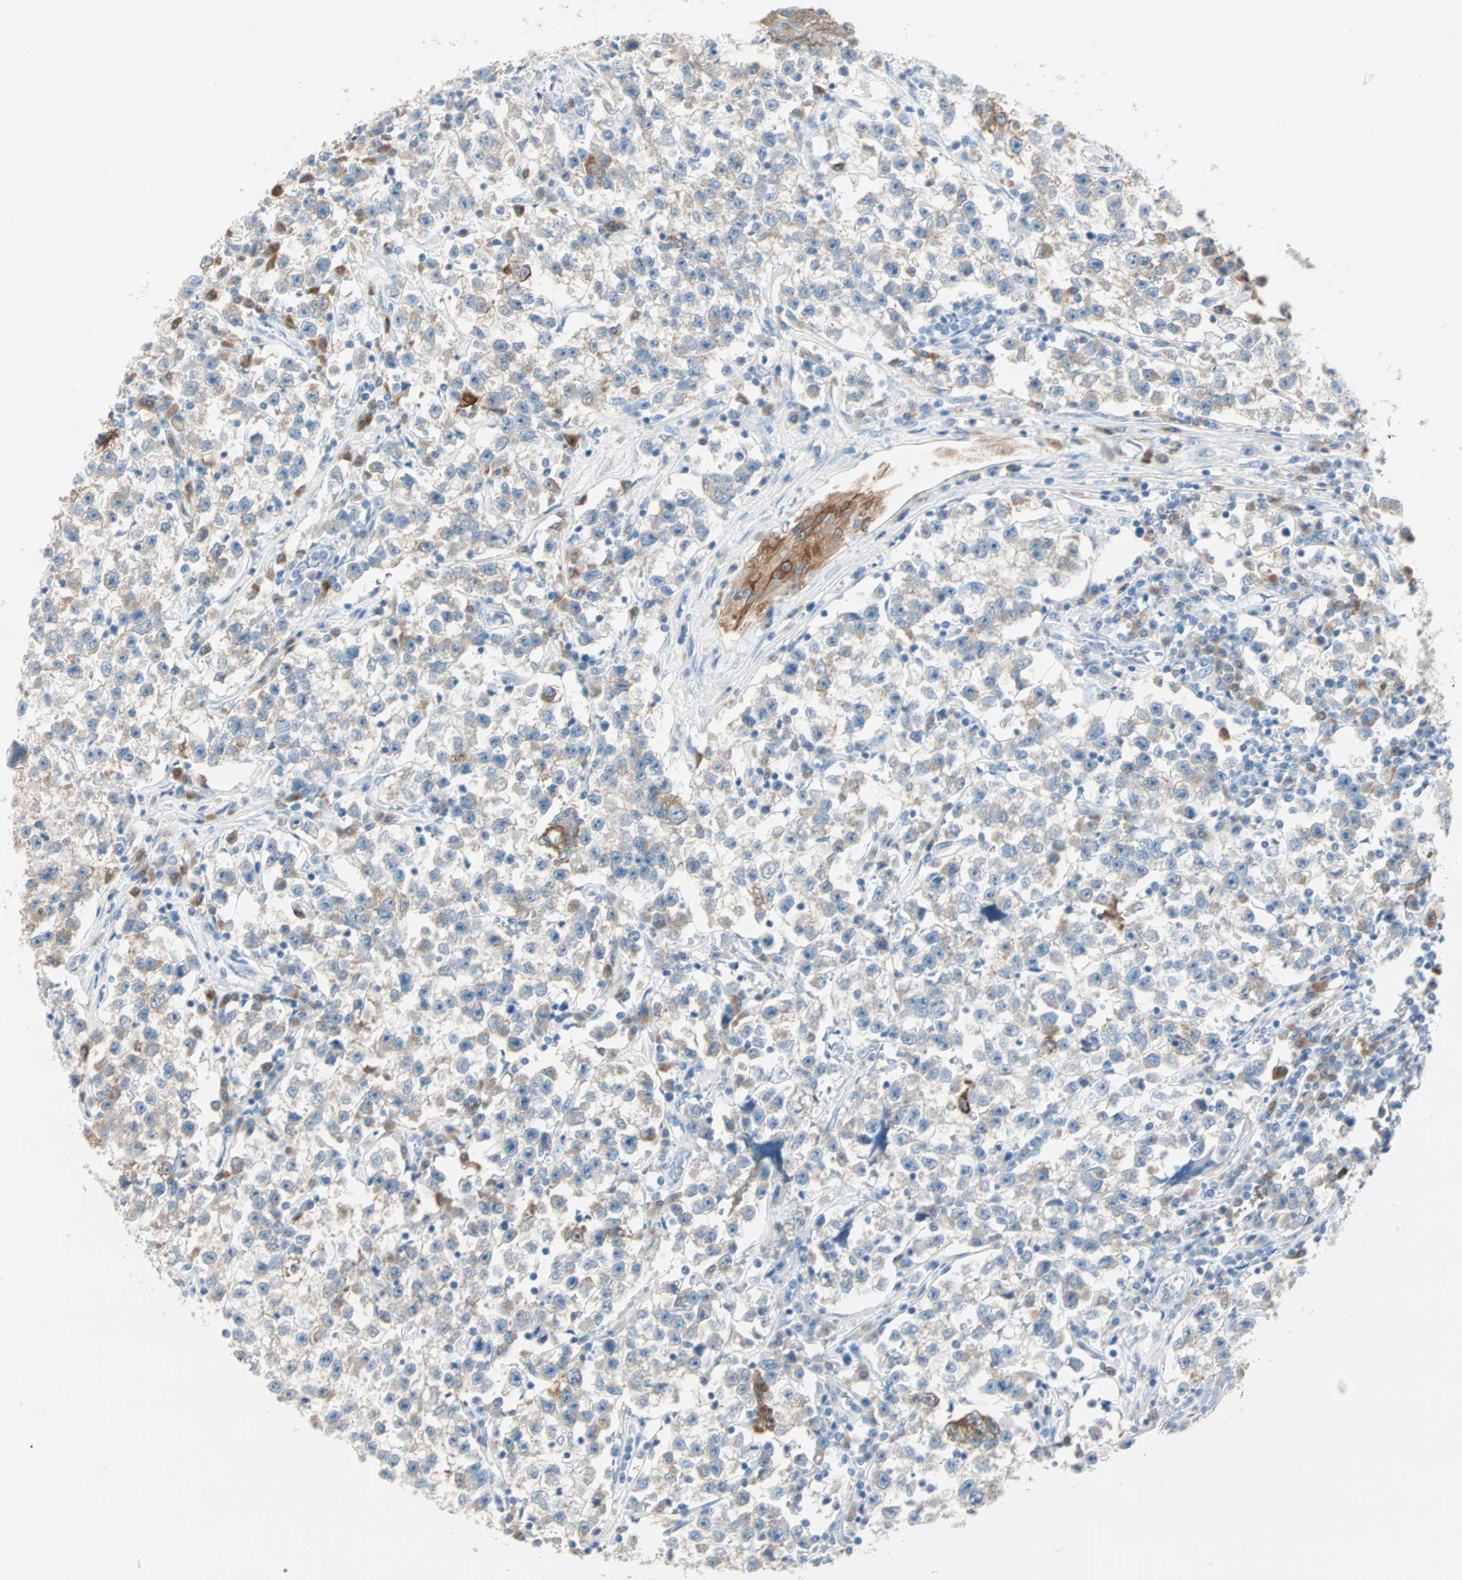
{"staining": {"intensity": "moderate", "quantity": ">75%", "location": "cytoplasmic/membranous"}, "tissue": "testis cancer", "cell_type": "Tumor cells", "image_type": "cancer", "snomed": [{"axis": "morphology", "description": "Seminoma, NOS"}, {"axis": "topography", "description": "Testis"}], "caption": "An immunohistochemistry (IHC) photomicrograph of neoplastic tissue is shown. Protein staining in brown highlights moderate cytoplasmic/membranous positivity in testis cancer within tumor cells. (Stains: DAB (3,3'-diaminobenzidine) in brown, nuclei in blue, Microscopy: brightfield microscopy at high magnification).", "gene": "ATF6", "patient": {"sex": "male", "age": 22}}